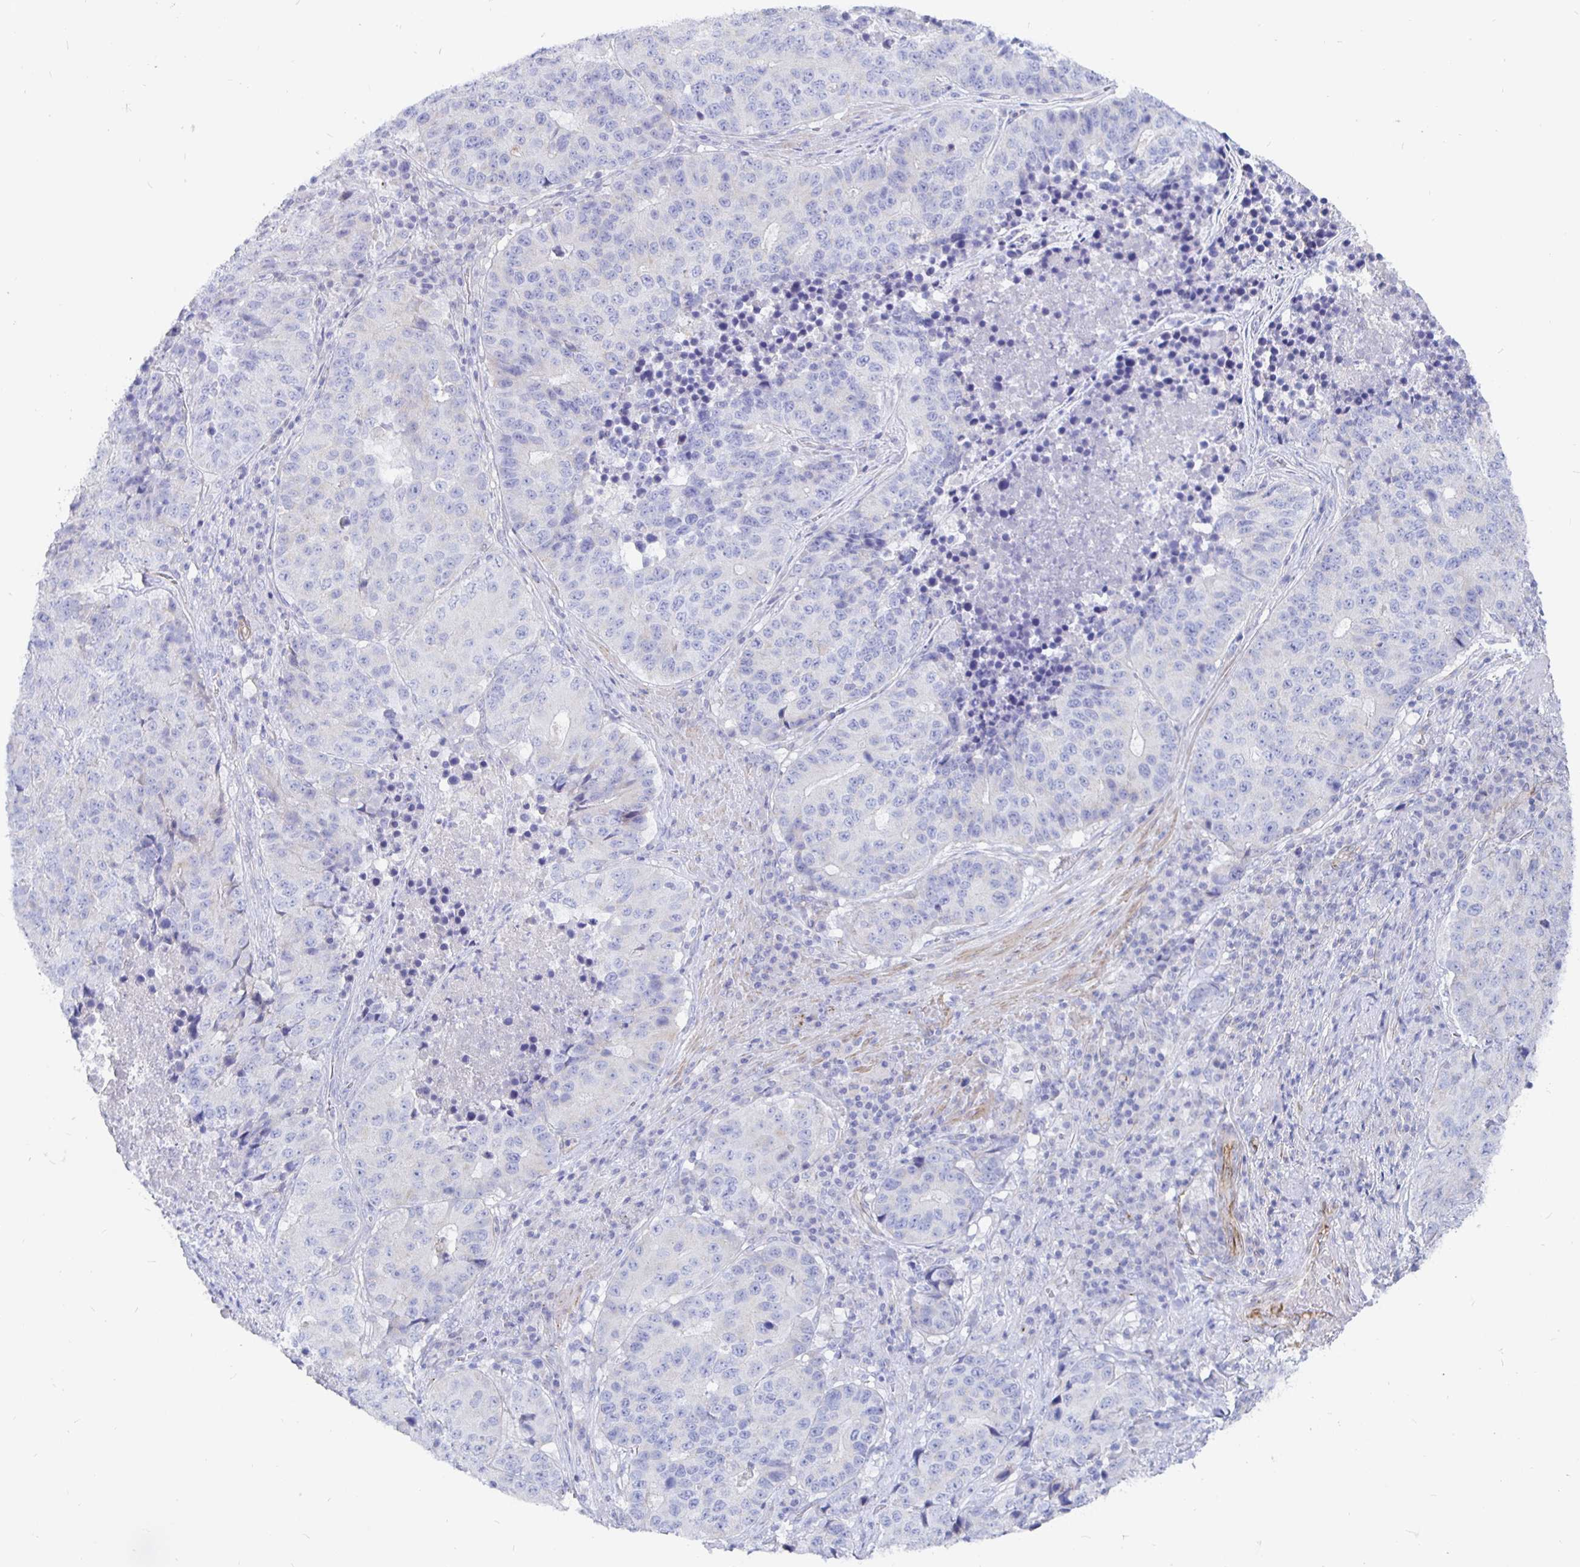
{"staining": {"intensity": "negative", "quantity": "none", "location": "none"}, "tissue": "stomach cancer", "cell_type": "Tumor cells", "image_type": "cancer", "snomed": [{"axis": "morphology", "description": "Adenocarcinoma, NOS"}, {"axis": "topography", "description": "Stomach"}], "caption": "Immunohistochemistry of human stomach cancer (adenocarcinoma) demonstrates no positivity in tumor cells. Nuclei are stained in blue.", "gene": "COX16", "patient": {"sex": "male", "age": 71}}